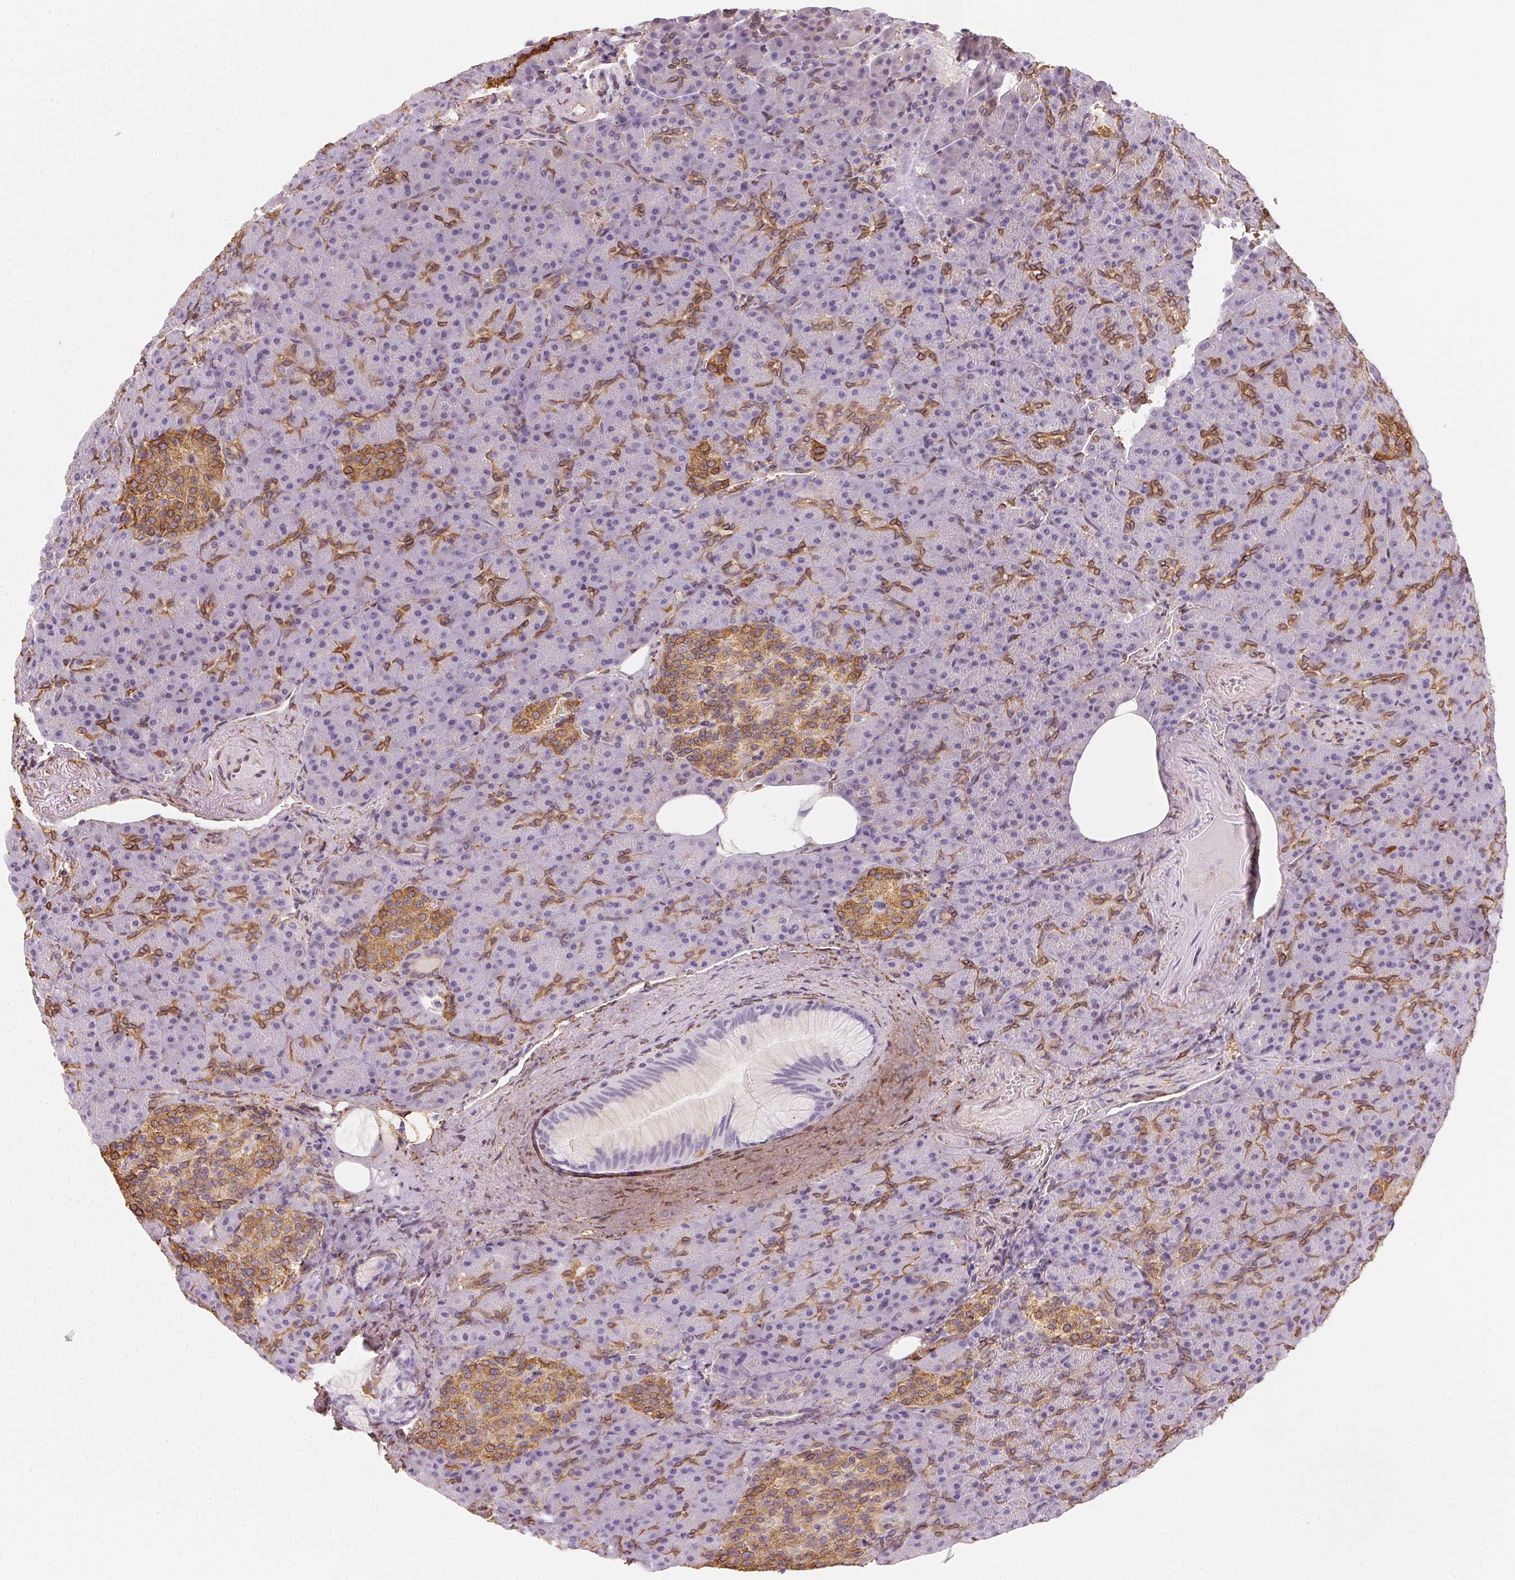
{"staining": {"intensity": "moderate", "quantity": "<25%", "location": "cytoplasmic/membranous"}, "tissue": "pancreas", "cell_type": "Exocrine glandular cells", "image_type": "normal", "snomed": [{"axis": "morphology", "description": "Normal tissue, NOS"}, {"axis": "topography", "description": "Pancreas"}], "caption": "Protein staining of normal pancreas exhibits moderate cytoplasmic/membranous staining in about <25% of exocrine glandular cells. Immunohistochemistry stains the protein in brown and the nuclei are stained blue.", "gene": "RSBN1", "patient": {"sex": "female", "age": 74}}